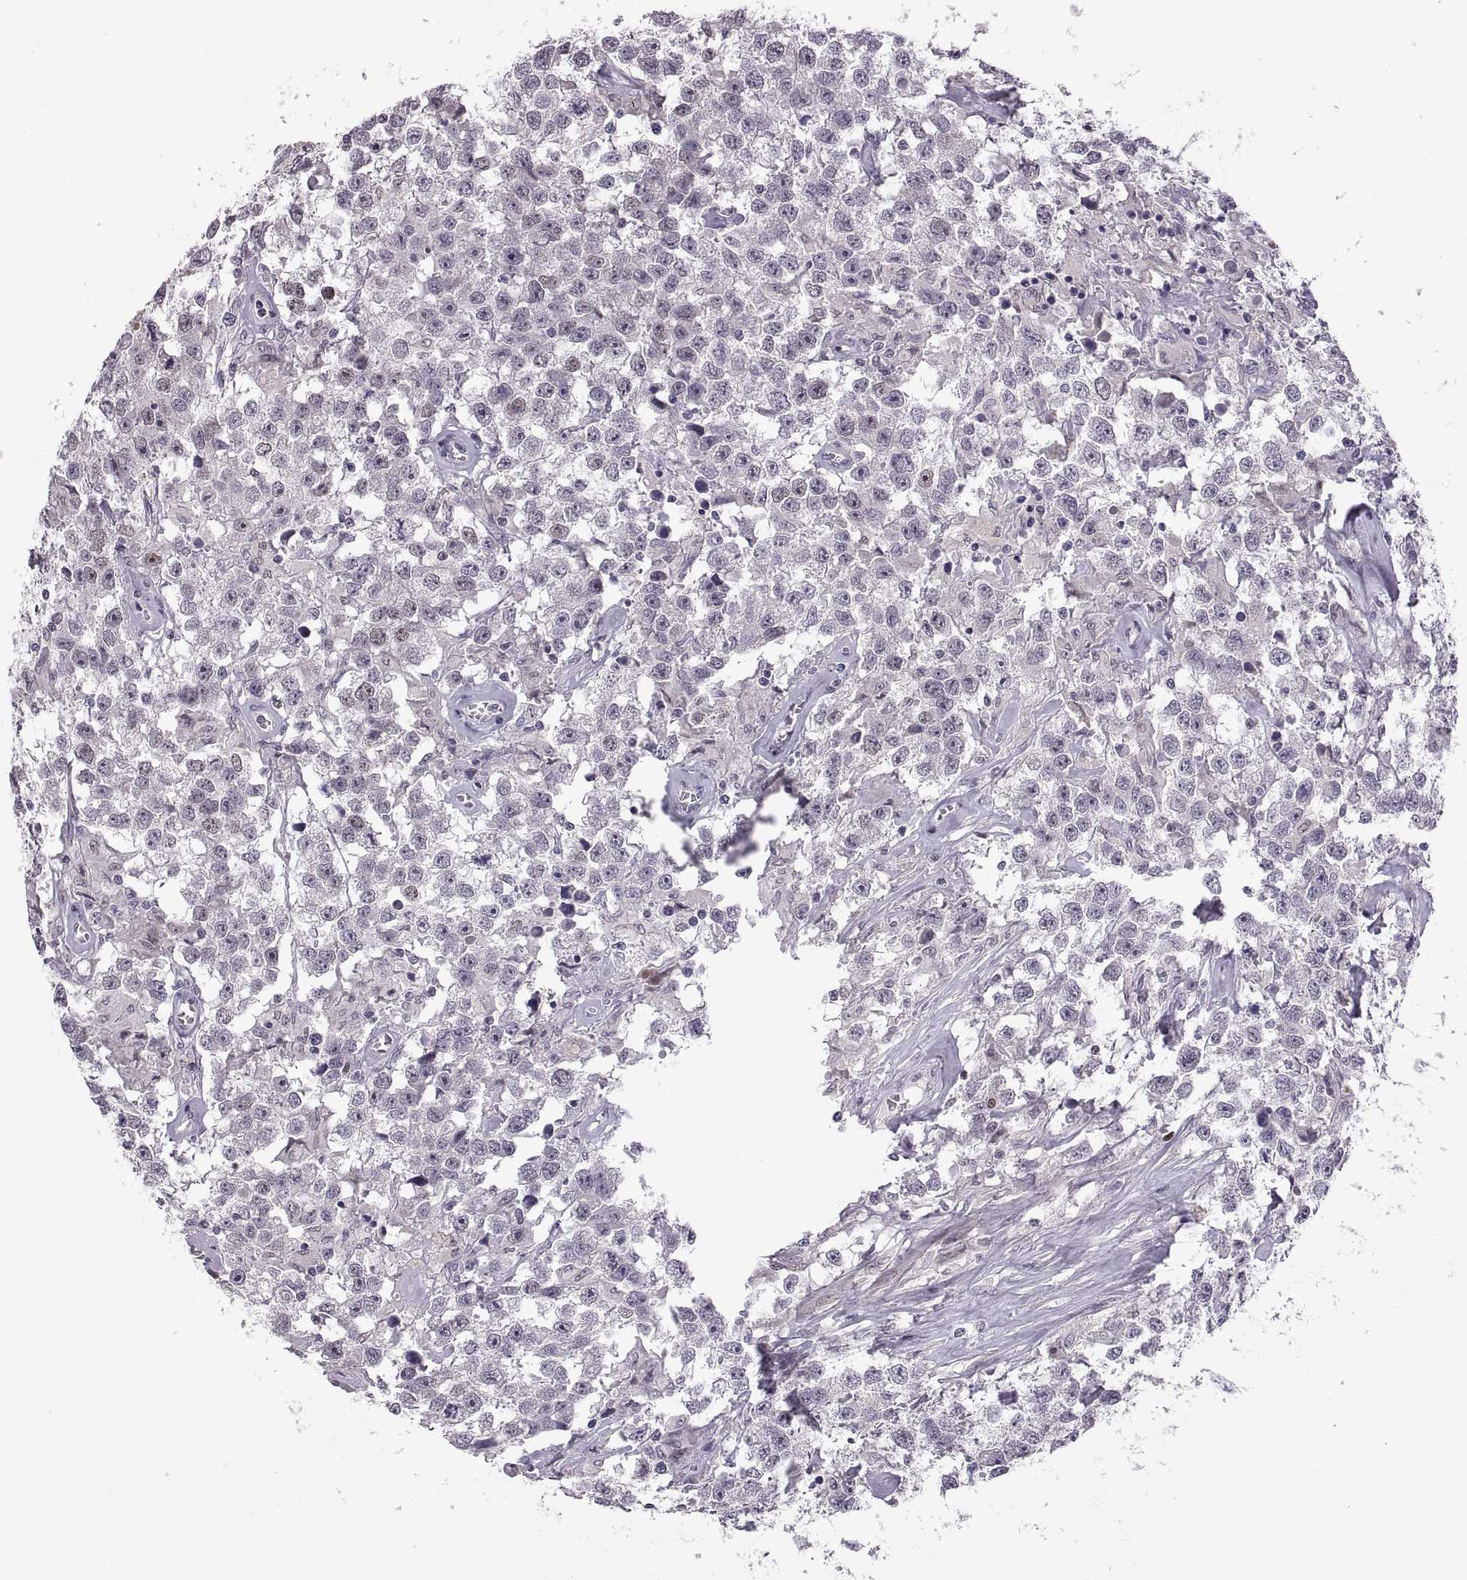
{"staining": {"intensity": "weak", "quantity": "<25%", "location": "nuclear"}, "tissue": "testis cancer", "cell_type": "Tumor cells", "image_type": "cancer", "snomed": [{"axis": "morphology", "description": "Seminoma, NOS"}, {"axis": "topography", "description": "Testis"}], "caption": "This is an immunohistochemistry (IHC) photomicrograph of testis seminoma. There is no staining in tumor cells.", "gene": "NEK2", "patient": {"sex": "male", "age": 43}}